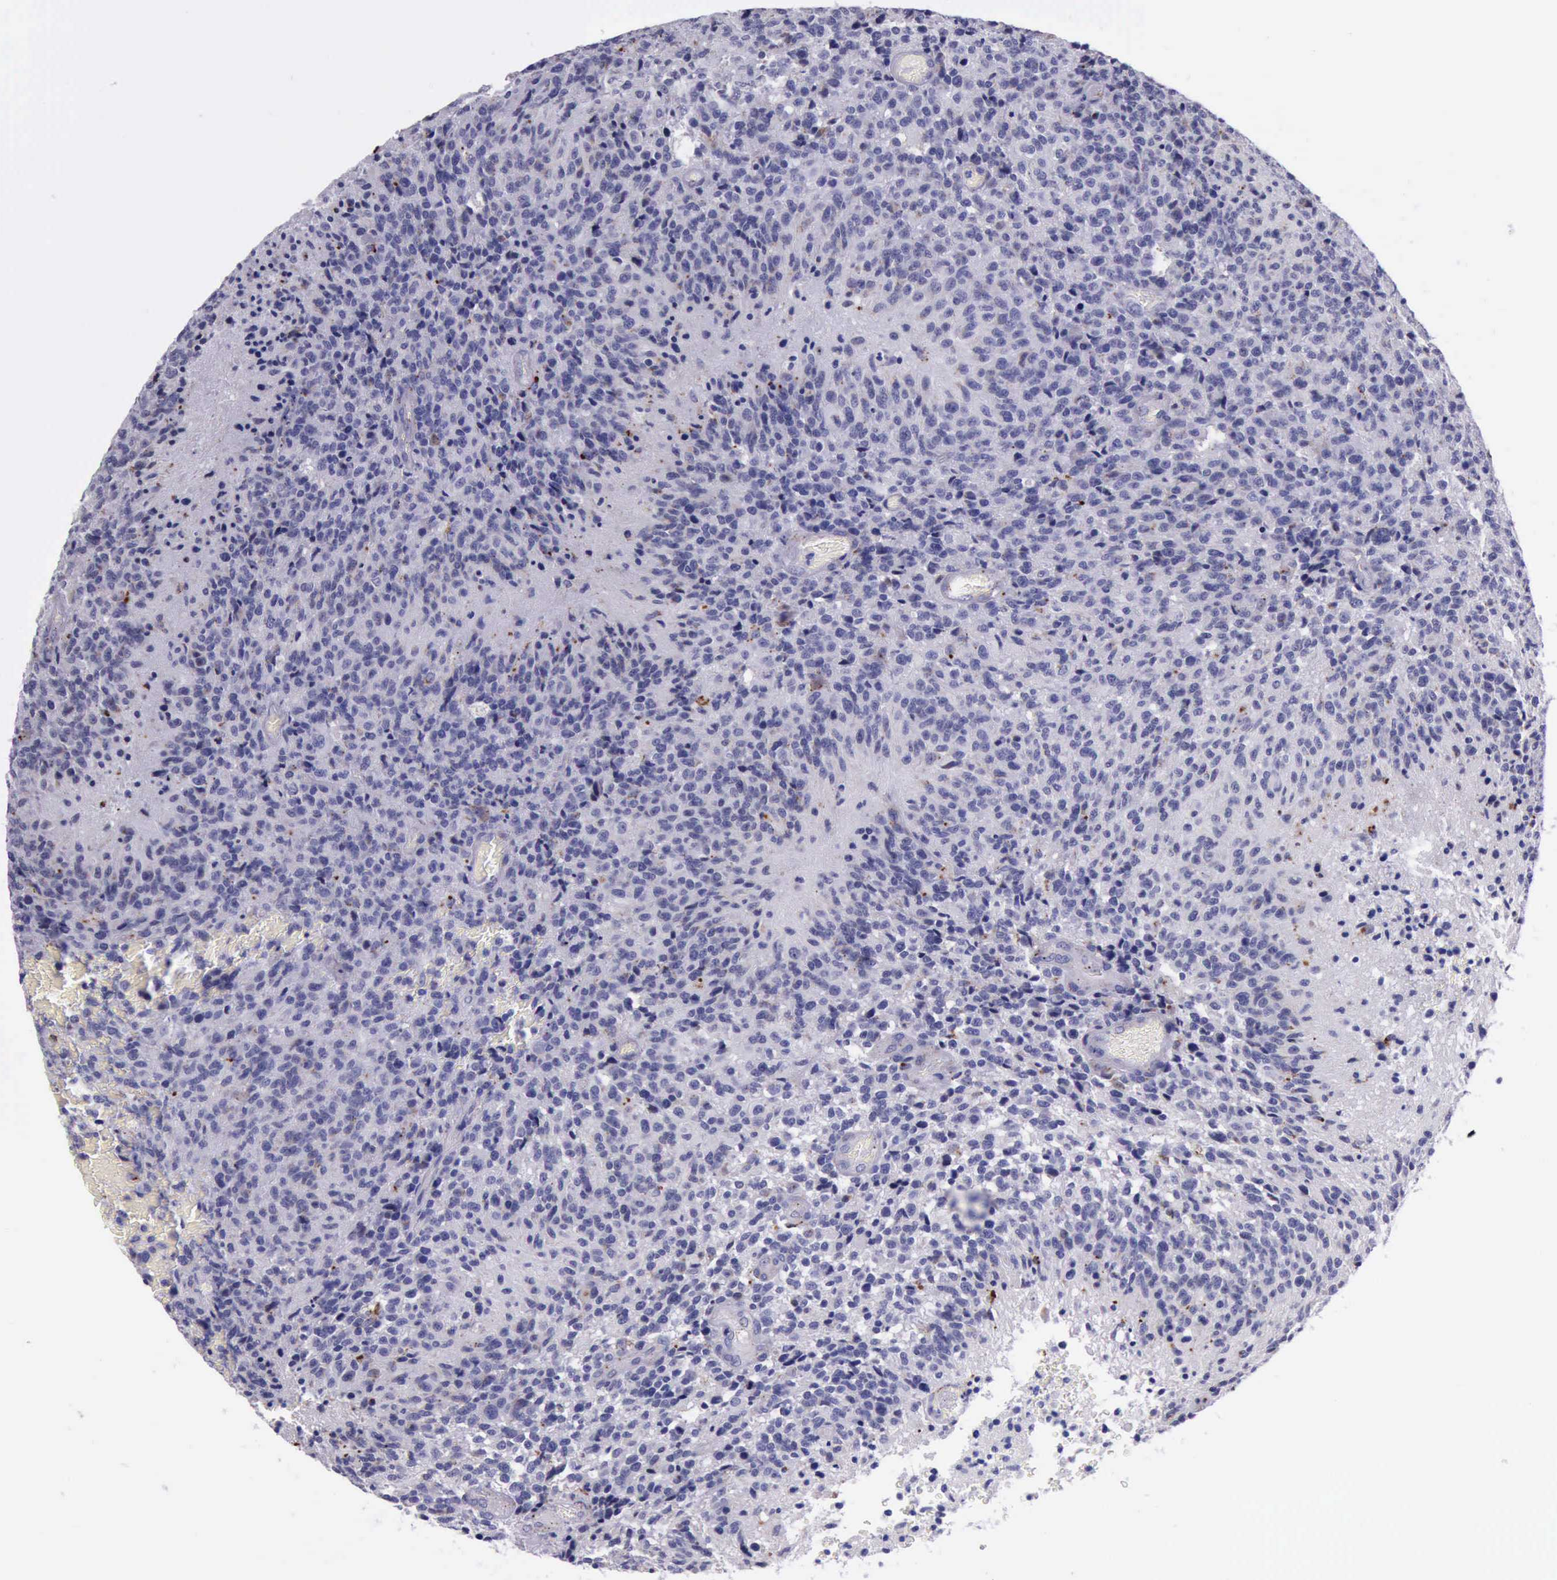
{"staining": {"intensity": "weak", "quantity": "<25%", "location": "cytoplasmic/membranous"}, "tissue": "glioma", "cell_type": "Tumor cells", "image_type": "cancer", "snomed": [{"axis": "morphology", "description": "Glioma, malignant, High grade"}, {"axis": "topography", "description": "Brain"}], "caption": "Protein analysis of high-grade glioma (malignant) reveals no significant staining in tumor cells. (DAB immunohistochemistry (IHC) with hematoxylin counter stain).", "gene": "GLA", "patient": {"sex": "male", "age": 36}}